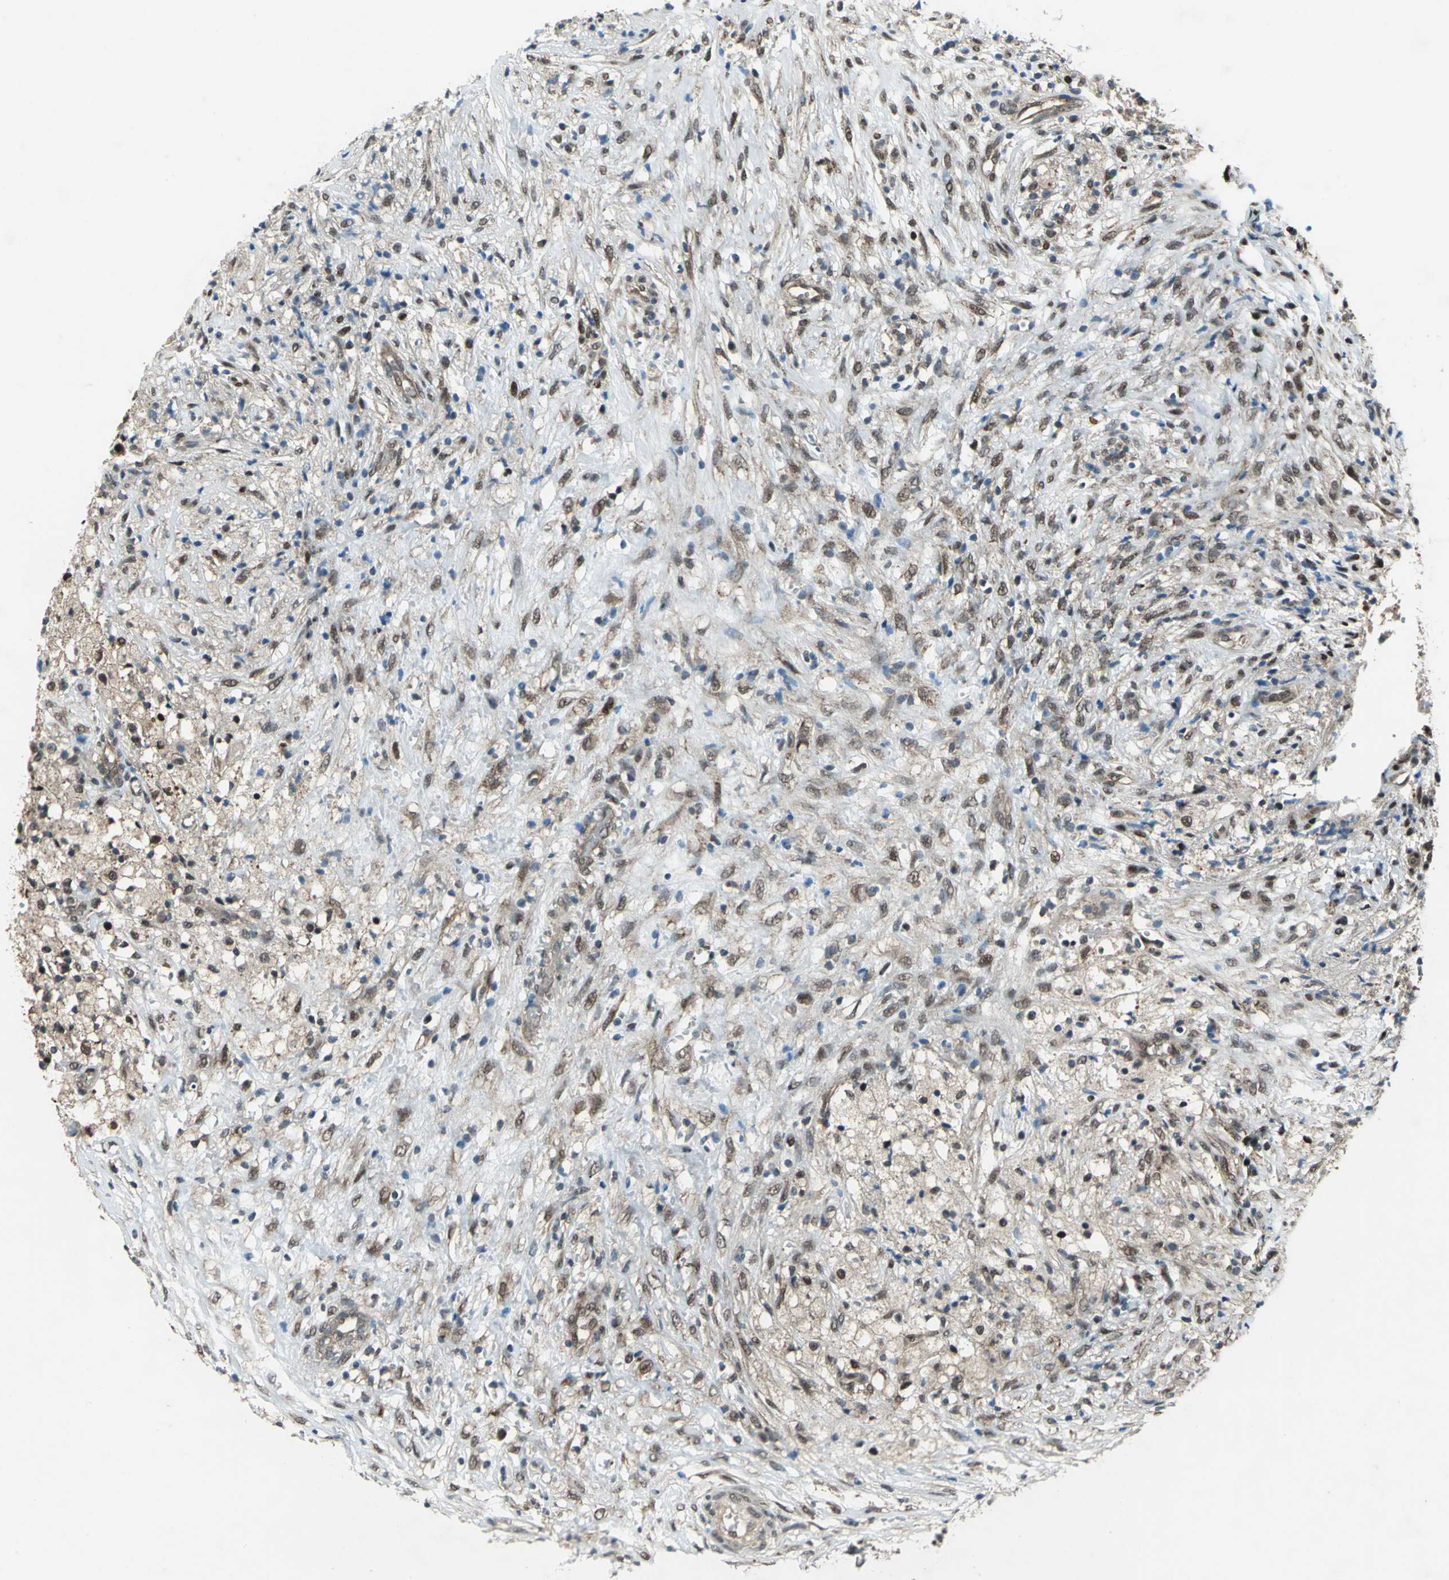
{"staining": {"intensity": "moderate", "quantity": ">75%", "location": "cytoplasmic/membranous,nuclear"}, "tissue": "ovarian cancer", "cell_type": "Tumor cells", "image_type": "cancer", "snomed": [{"axis": "morphology", "description": "Carcinoma, endometroid"}, {"axis": "topography", "description": "Ovary"}], "caption": "Moderate cytoplasmic/membranous and nuclear protein expression is present in about >75% of tumor cells in ovarian cancer.", "gene": "COPS5", "patient": {"sex": "female", "age": 42}}